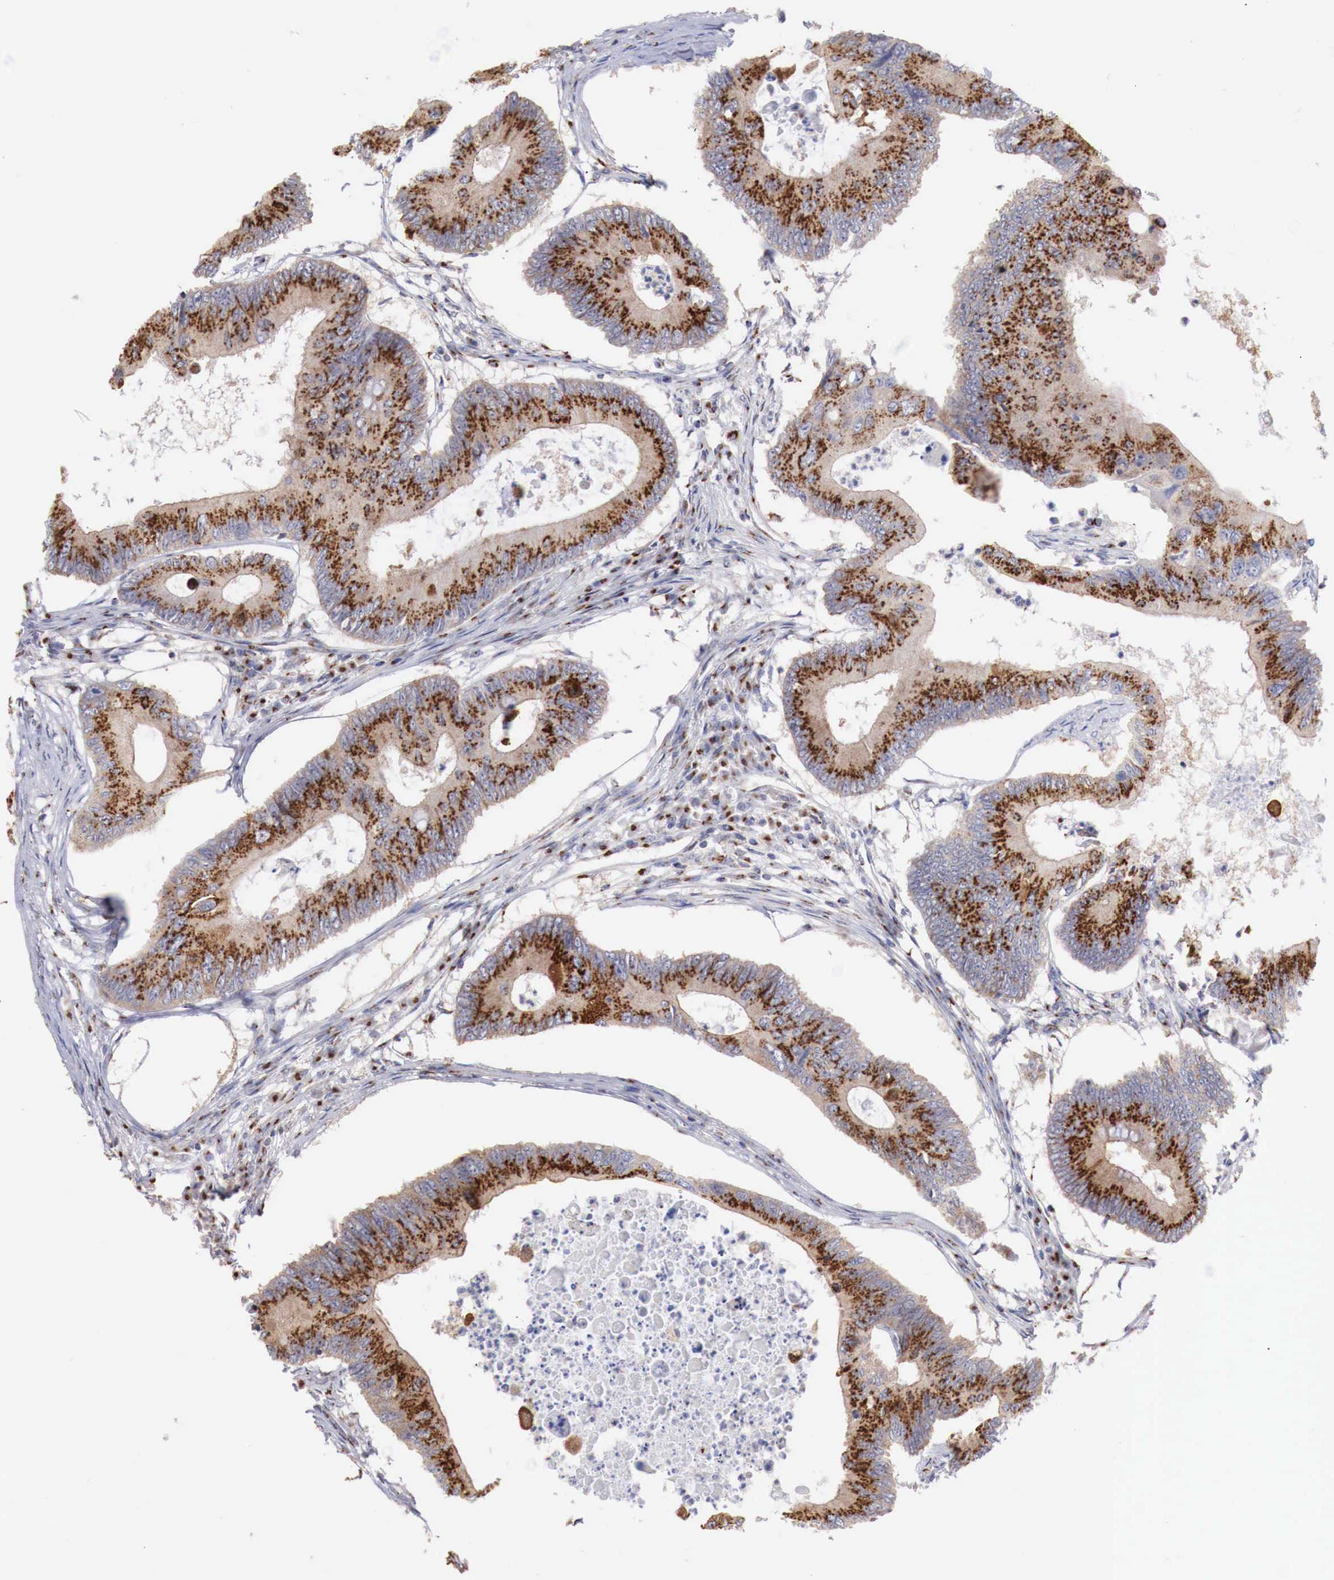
{"staining": {"intensity": "strong", "quantity": ">75%", "location": "cytoplasmic/membranous"}, "tissue": "colorectal cancer", "cell_type": "Tumor cells", "image_type": "cancer", "snomed": [{"axis": "morphology", "description": "Adenocarcinoma, NOS"}, {"axis": "topography", "description": "Colon"}], "caption": "A micrograph of colorectal adenocarcinoma stained for a protein shows strong cytoplasmic/membranous brown staining in tumor cells.", "gene": "SYAP1", "patient": {"sex": "male", "age": 65}}